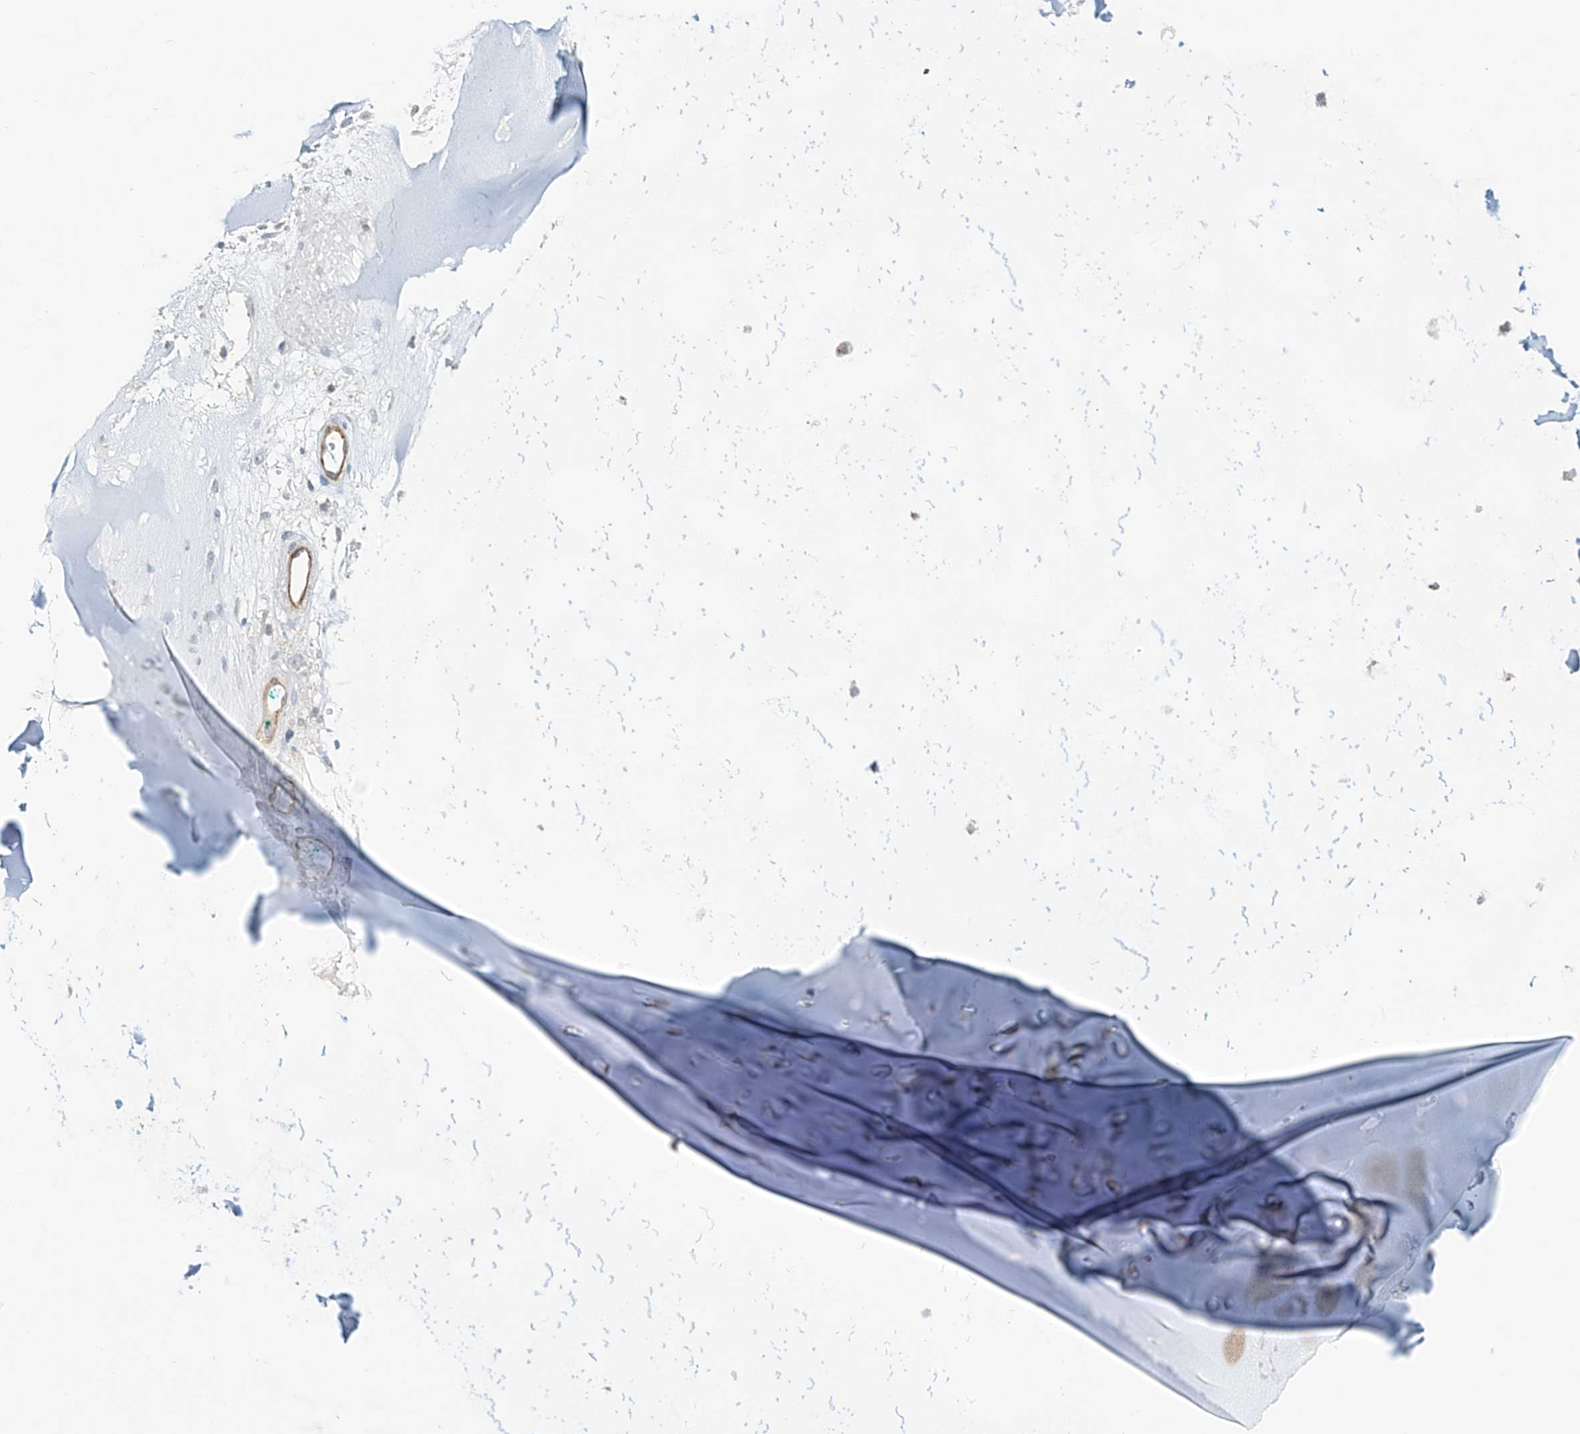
{"staining": {"intensity": "negative", "quantity": "none", "location": "none"}, "tissue": "adipose tissue", "cell_type": "Adipocytes", "image_type": "normal", "snomed": [{"axis": "morphology", "description": "Normal tissue, NOS"}, {"axis": "morphology", "description": "Basal cell carcinoma"}, {"axis": "topography", "description": "Cartilage tissue"}, {"axis": "topography", "description": "Nasopharynx"}, {"axis": "topography", "description": "Oral tissue"}], "caption": "The histopathology image displays no staining of adipocytes in unremarkable adipose tissue.", "gene": "C2orf42", "patient": {"sex": "female", "age": 77}}